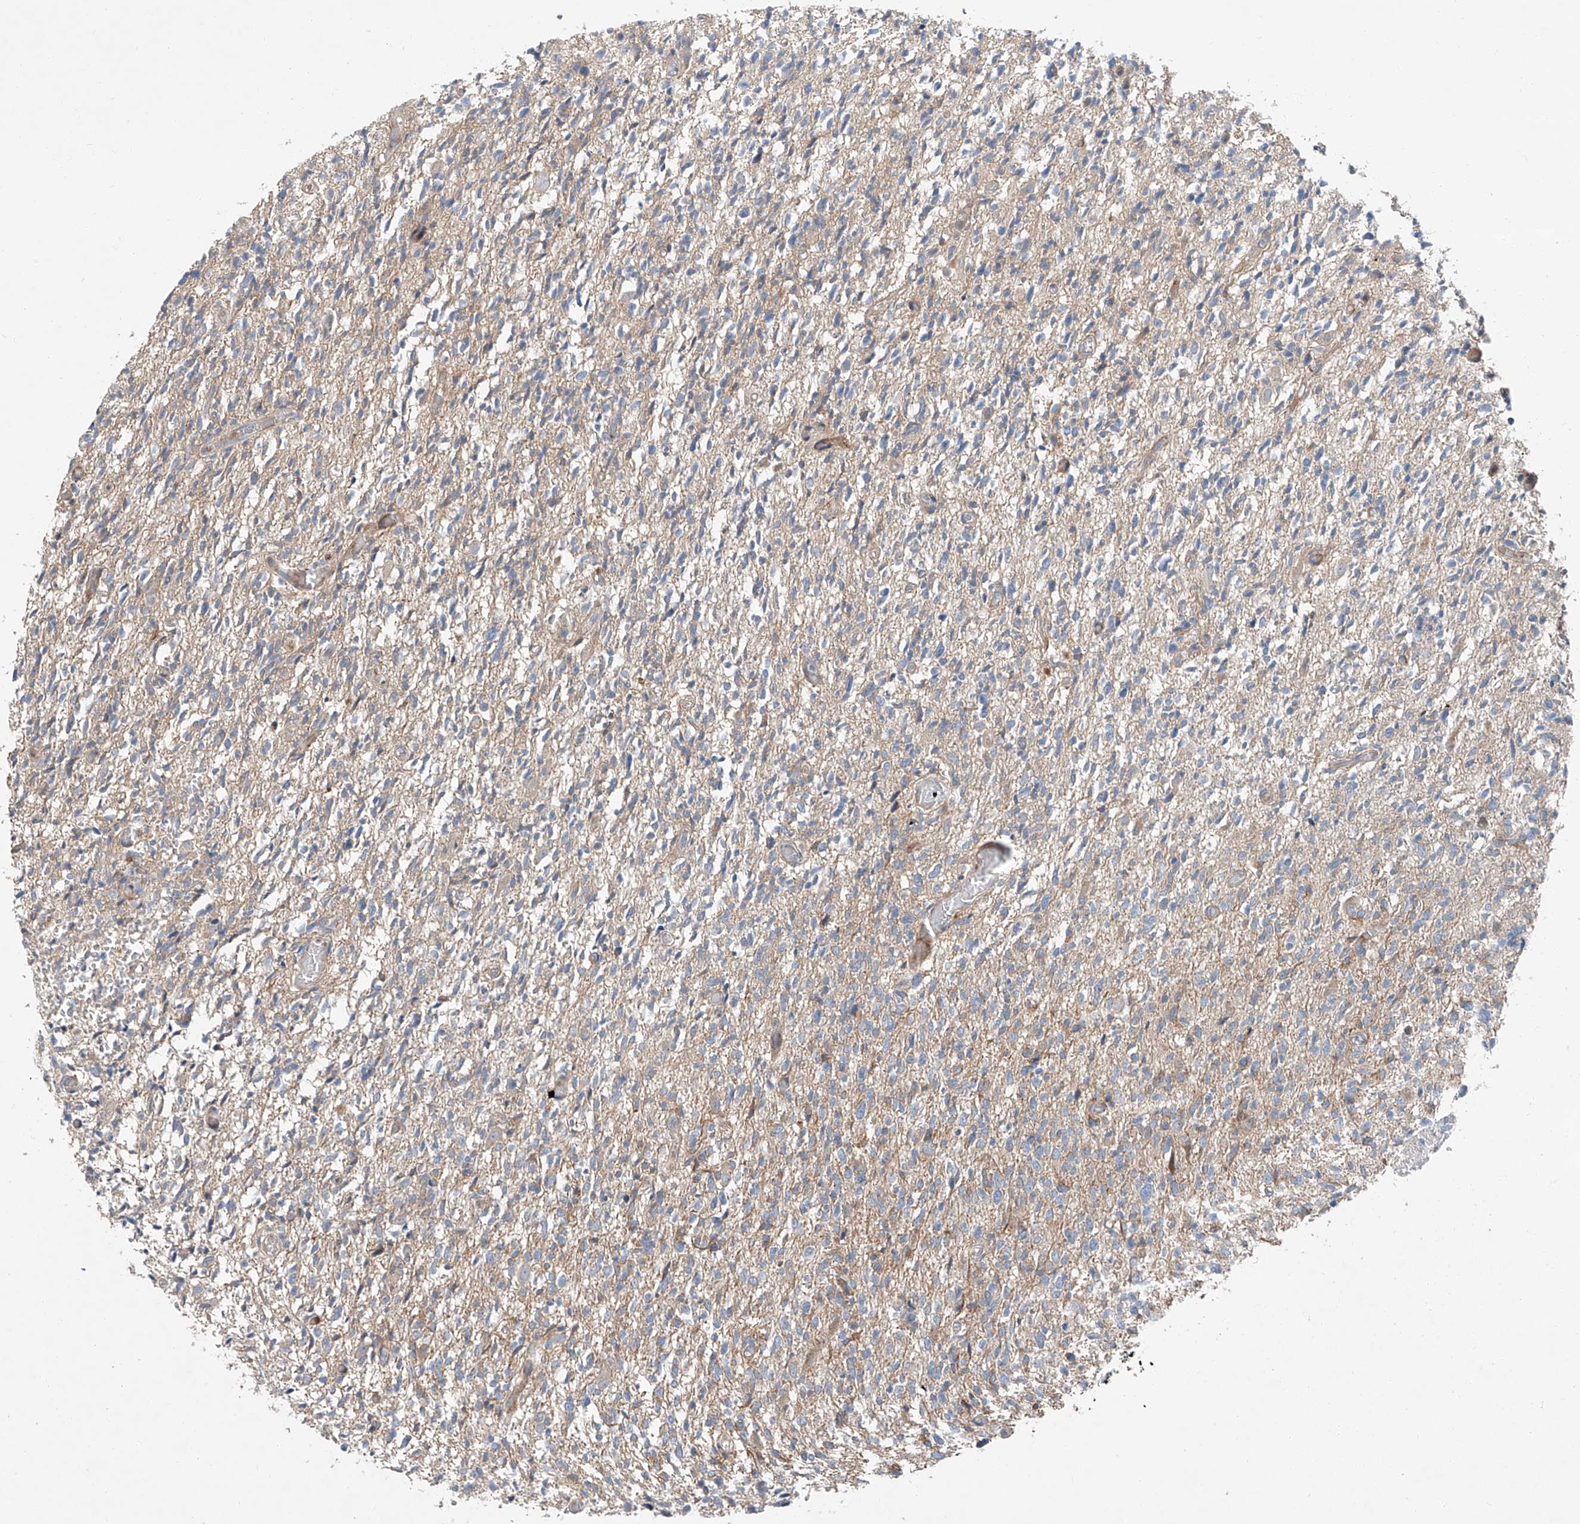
{"staining": {"intensity": "negative", "quantity": "none", "location": "none"}, "tissue": "glioma", "cell_type": "Tumor cells", "image_type": "cancer", "snomed": [{"axis": "morphology", "description": "Glioma, malignant, High grade"}, {"axis": "topography", "description": "Brain"}], "caption": "There is no significant expression in tumor cells of glioma. (IHC, brightfield microscopy, high magnification).", "gene": "USF3", "patient": {"sex": "female", "age": 57}}